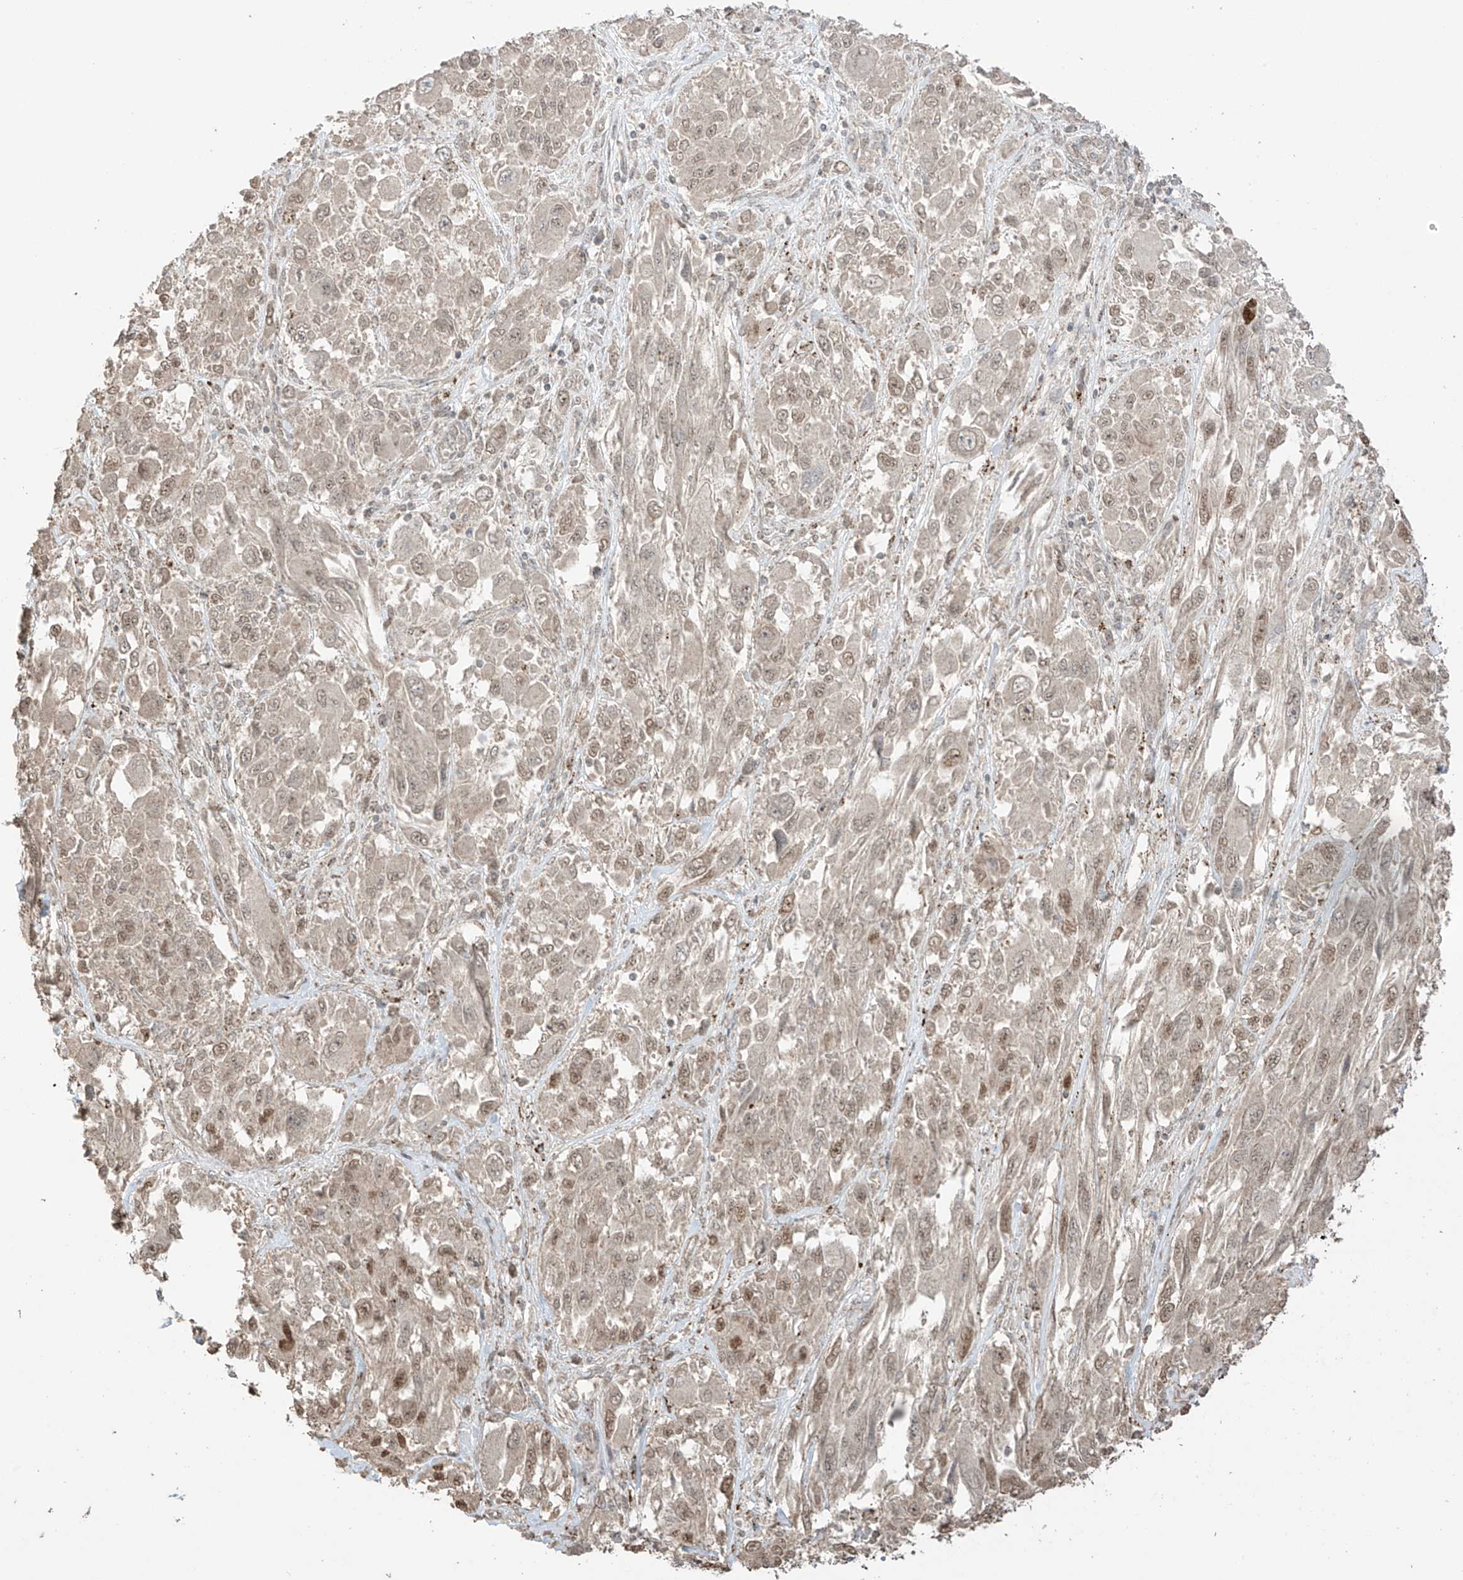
{"staining": {"intensity": "moderate", "quantity": "25%-75%", "location": "cytoplasmic/membranous,nuclear"}, "tissue": "melanoma", "cell_type": "Tumor cells", "image_type": "cancer", "snomed": [{"axis": "morphology", "description": "Malignant melanoma, NOS"}, {"axis": "topography", "description": "Skin"}], "caption": "This is an image of IHC staining of malignant melanoma, which shows moderate positivity in the cytoplasmic/membranous and nuclear of tumor cells.", "gene": "TTLL5", "patient": {"sex": "female", "age": 91}}